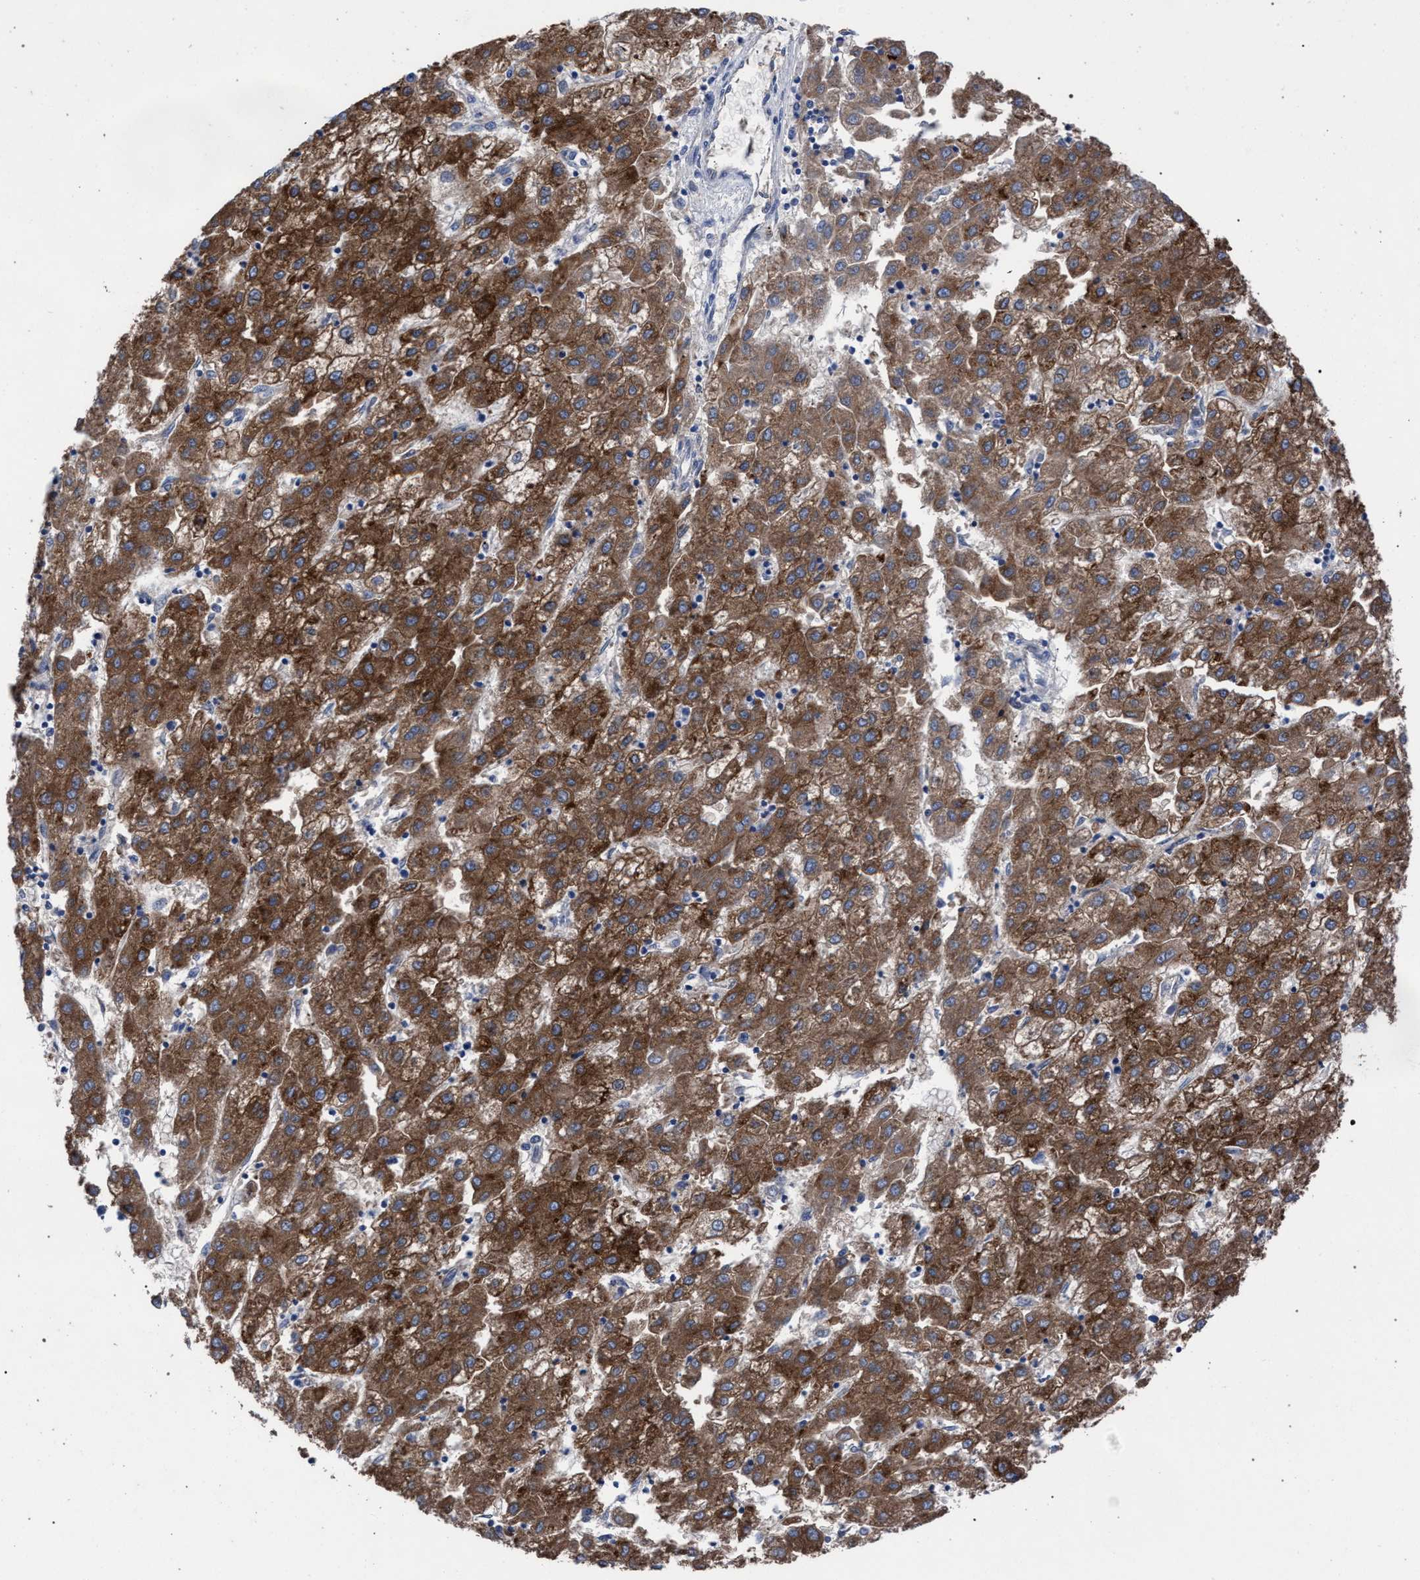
{"staining": {"intensity": "strong", "quantity": ">75%", "location": "cytoplasmic/membranous"}, "tissue": "liver cancer", "cell_type": "Tumor cells", "image_type": "cancer", "snomed": [{"axis": "morphology", "description": "Carcinoma, Hepatocellular, NOS"}, {"axis": "topography", "description": "Liver"}], "caption": "A high amount of strong cytoplasmic/membranous positivity is identified in approximately >75% of tumor cells in liver cancer tissue.", "gene": "GMPR", "patient": {"sex": "male", "age": 72}}